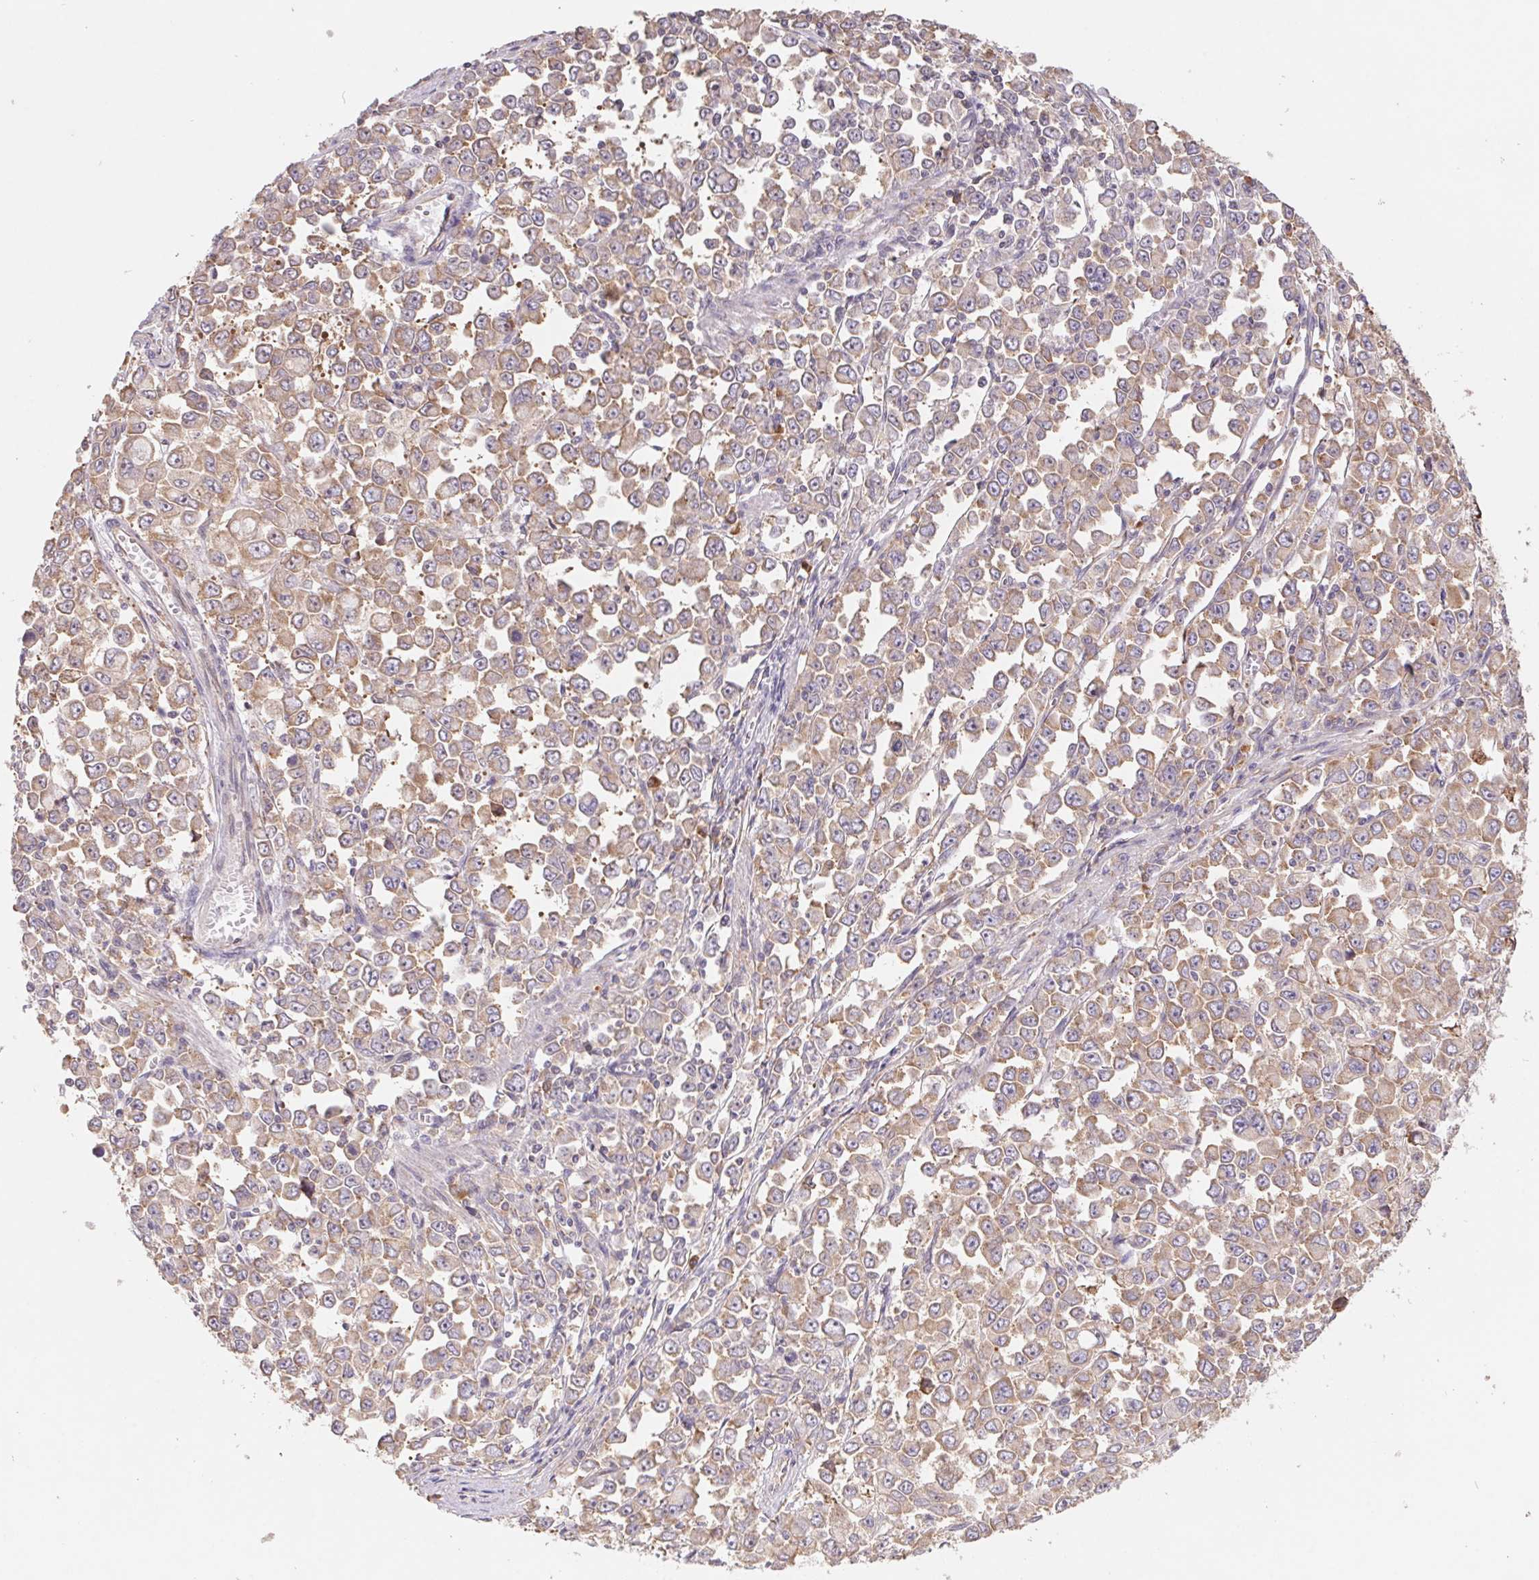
{"staining": {"intensity": "weak", "quantity": "25%-75%", "location": "cytoplasmic/membranous"}, "tissue": "stomach cancer", "cell_type": "Tumor cells", "image_type": "cancer", "snomed": [{"axis": "morphology", "description": "Adenocarcinoma, NOS"}, {"axis": "topography", "description": "Stomach, upper"}], "caption": "A brown stain labels weak cytoplasmic/membranous staining of a protein in stomach cancer tumor cells.", "gene": "RPL27A", "patient": {"sex": "male", "age": 70}}